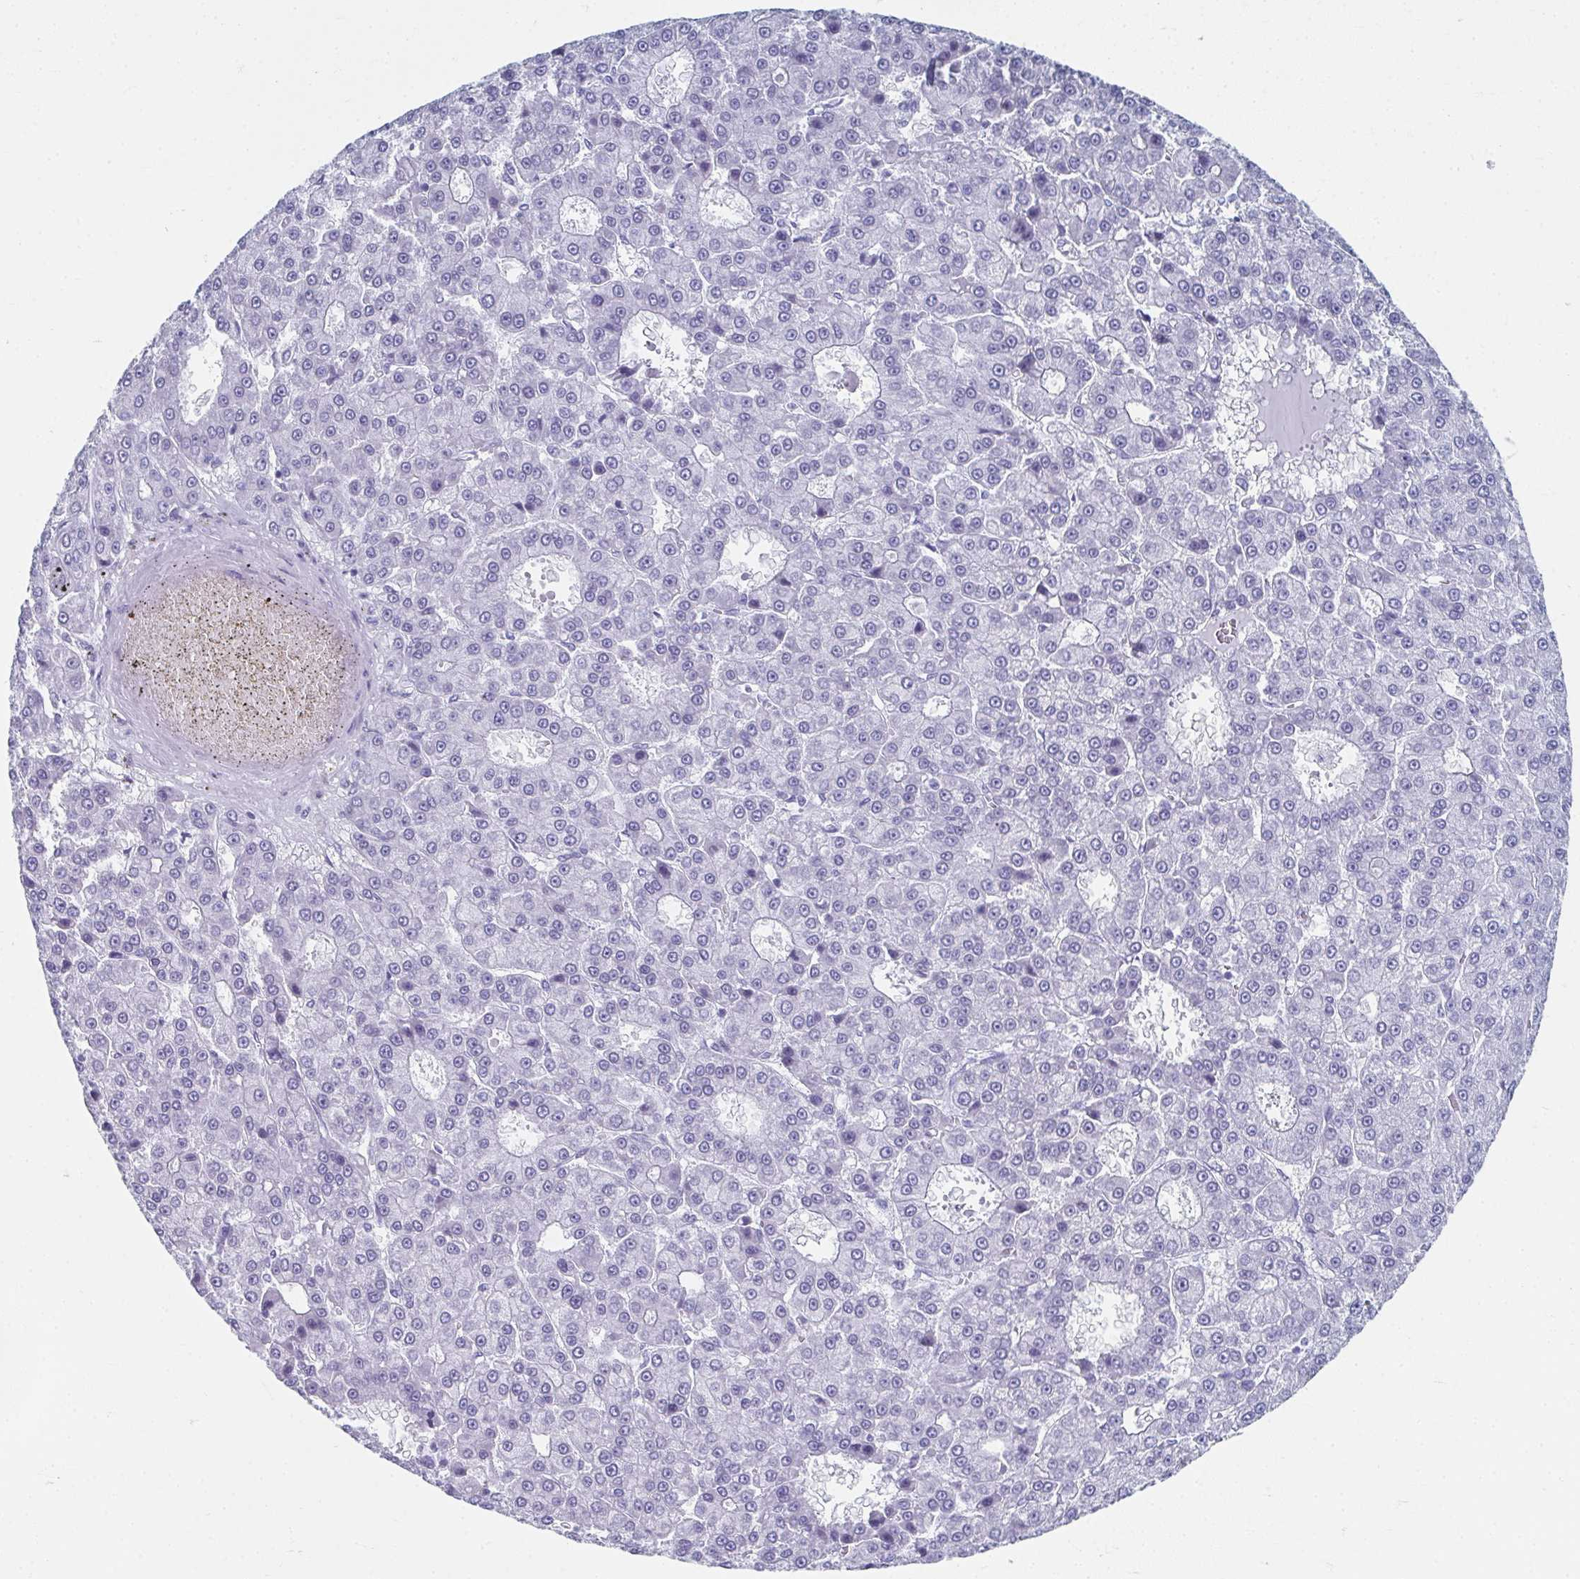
{"staining": {"intensity": "negative", "quantity": "none", "location": "none"}, "tissue": "liver cancer", "cell_type": "Tumor cells", "image_type": "cancer", "snomed": [{"axis": "morphology", "description": "Carcinoma, Hepatocellular, NOS"}, {"axis": "topography", "description": "Liver"}], "caption": "A photomicrograph of liver cancer (hepatocellular carcinoma) stained for a protein displays no brown staining in tumor cells. (DAB (3,3'-diaminobenzidine) immunohistochemistry, high magnification).", "gene": "GHRL", "patient": {"sex": "male", "age": 70}}